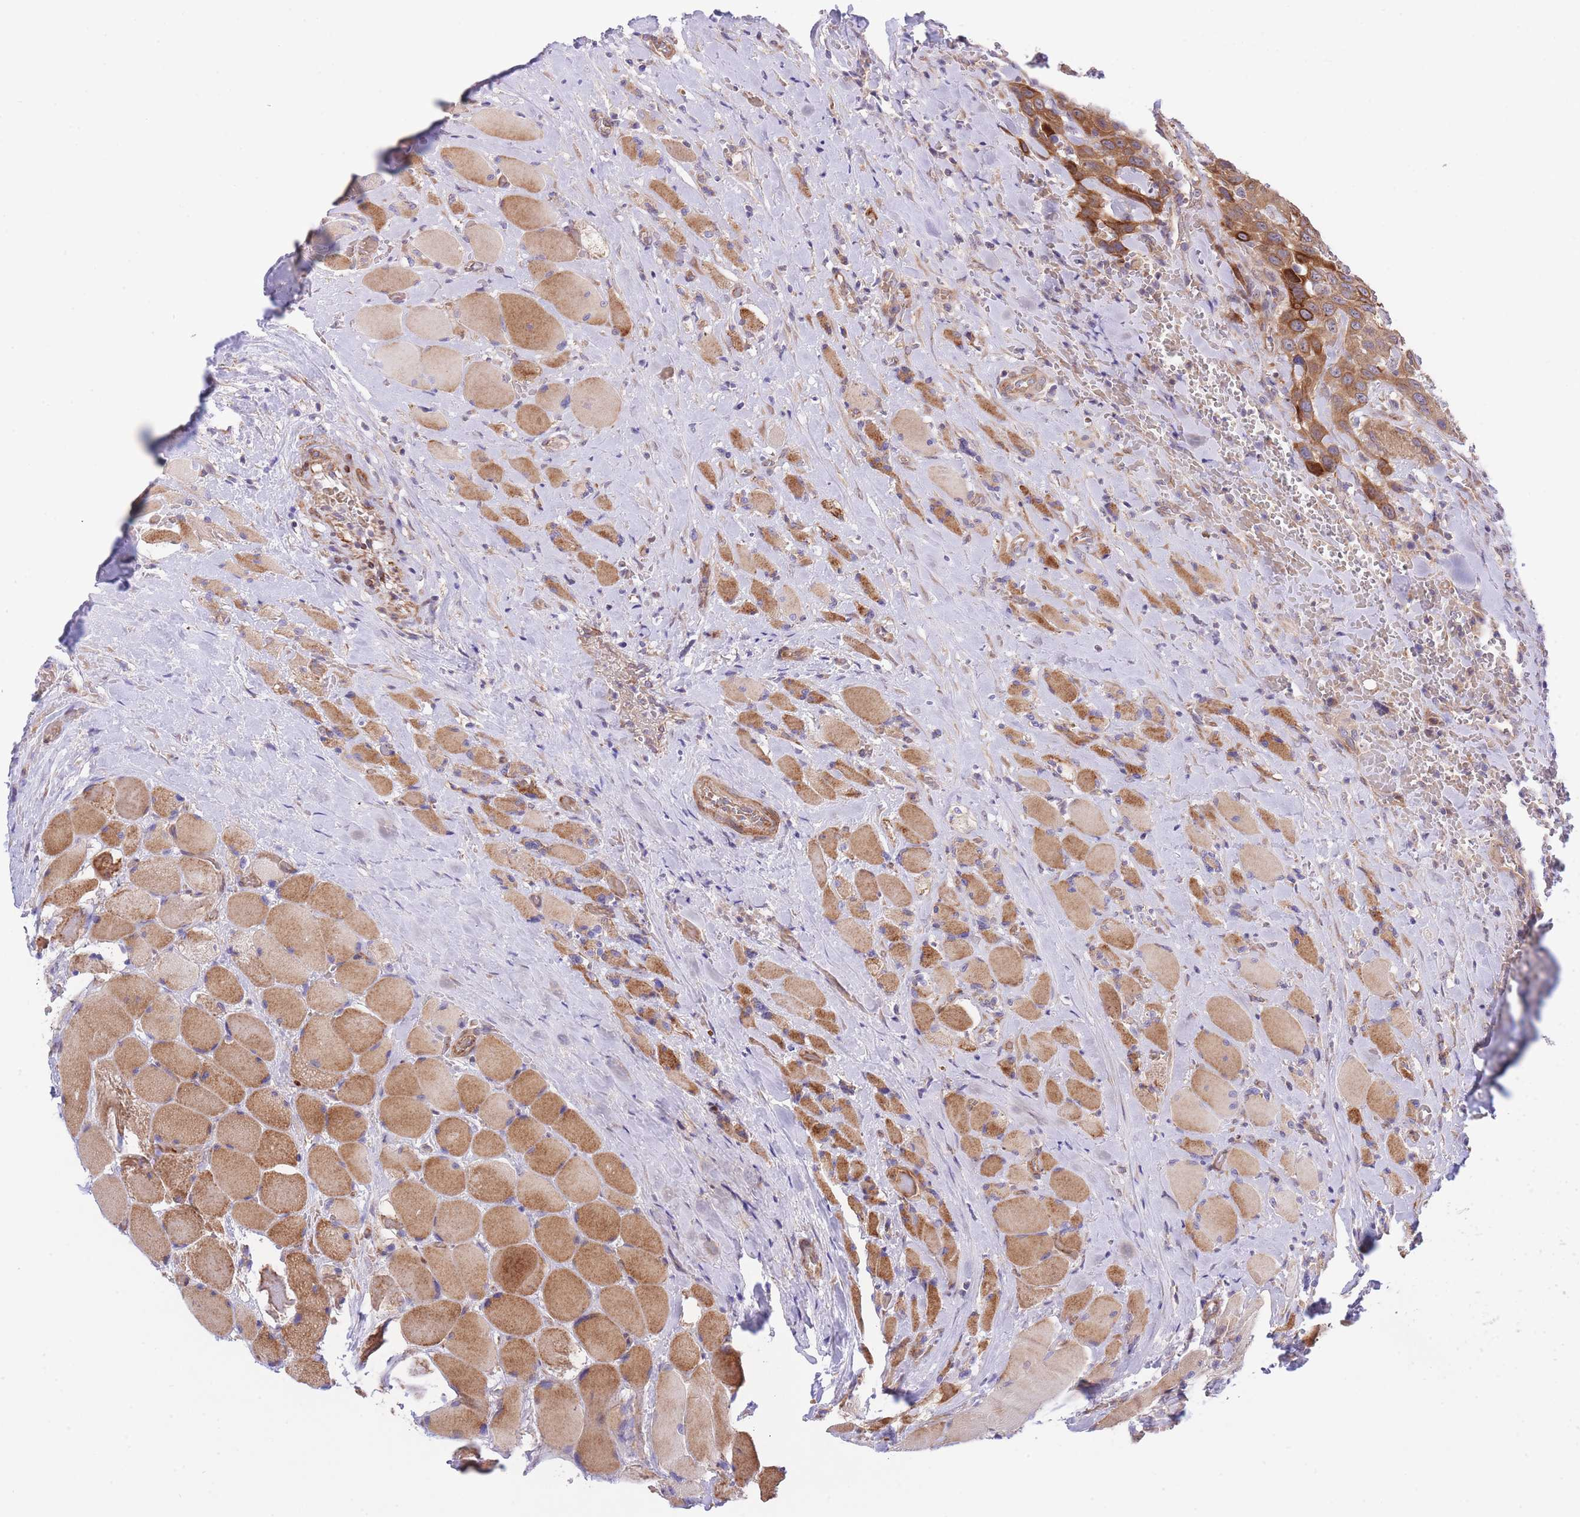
{"staining": {"intensity": "strong", "quantity": ">75%", "location": "cytoplasmic/membranous"}, "tissue": "head and neck cancer", "cell_type": "Tumor cells", "image_type": "cancer", "snomed": [{"axis": "morphology", "description": "Squamous cell carcinoma, NOS"}, {"axis": "topography", "description": "Head-Neck"}], "caption": "This is a histology image of IHC staining of head and neck cancer, which shows strong positivity in the cytoplasmic/membranous of tumor cells.", "gene": "CHAC1", "patient": {"sex": "male", "age": 81}}